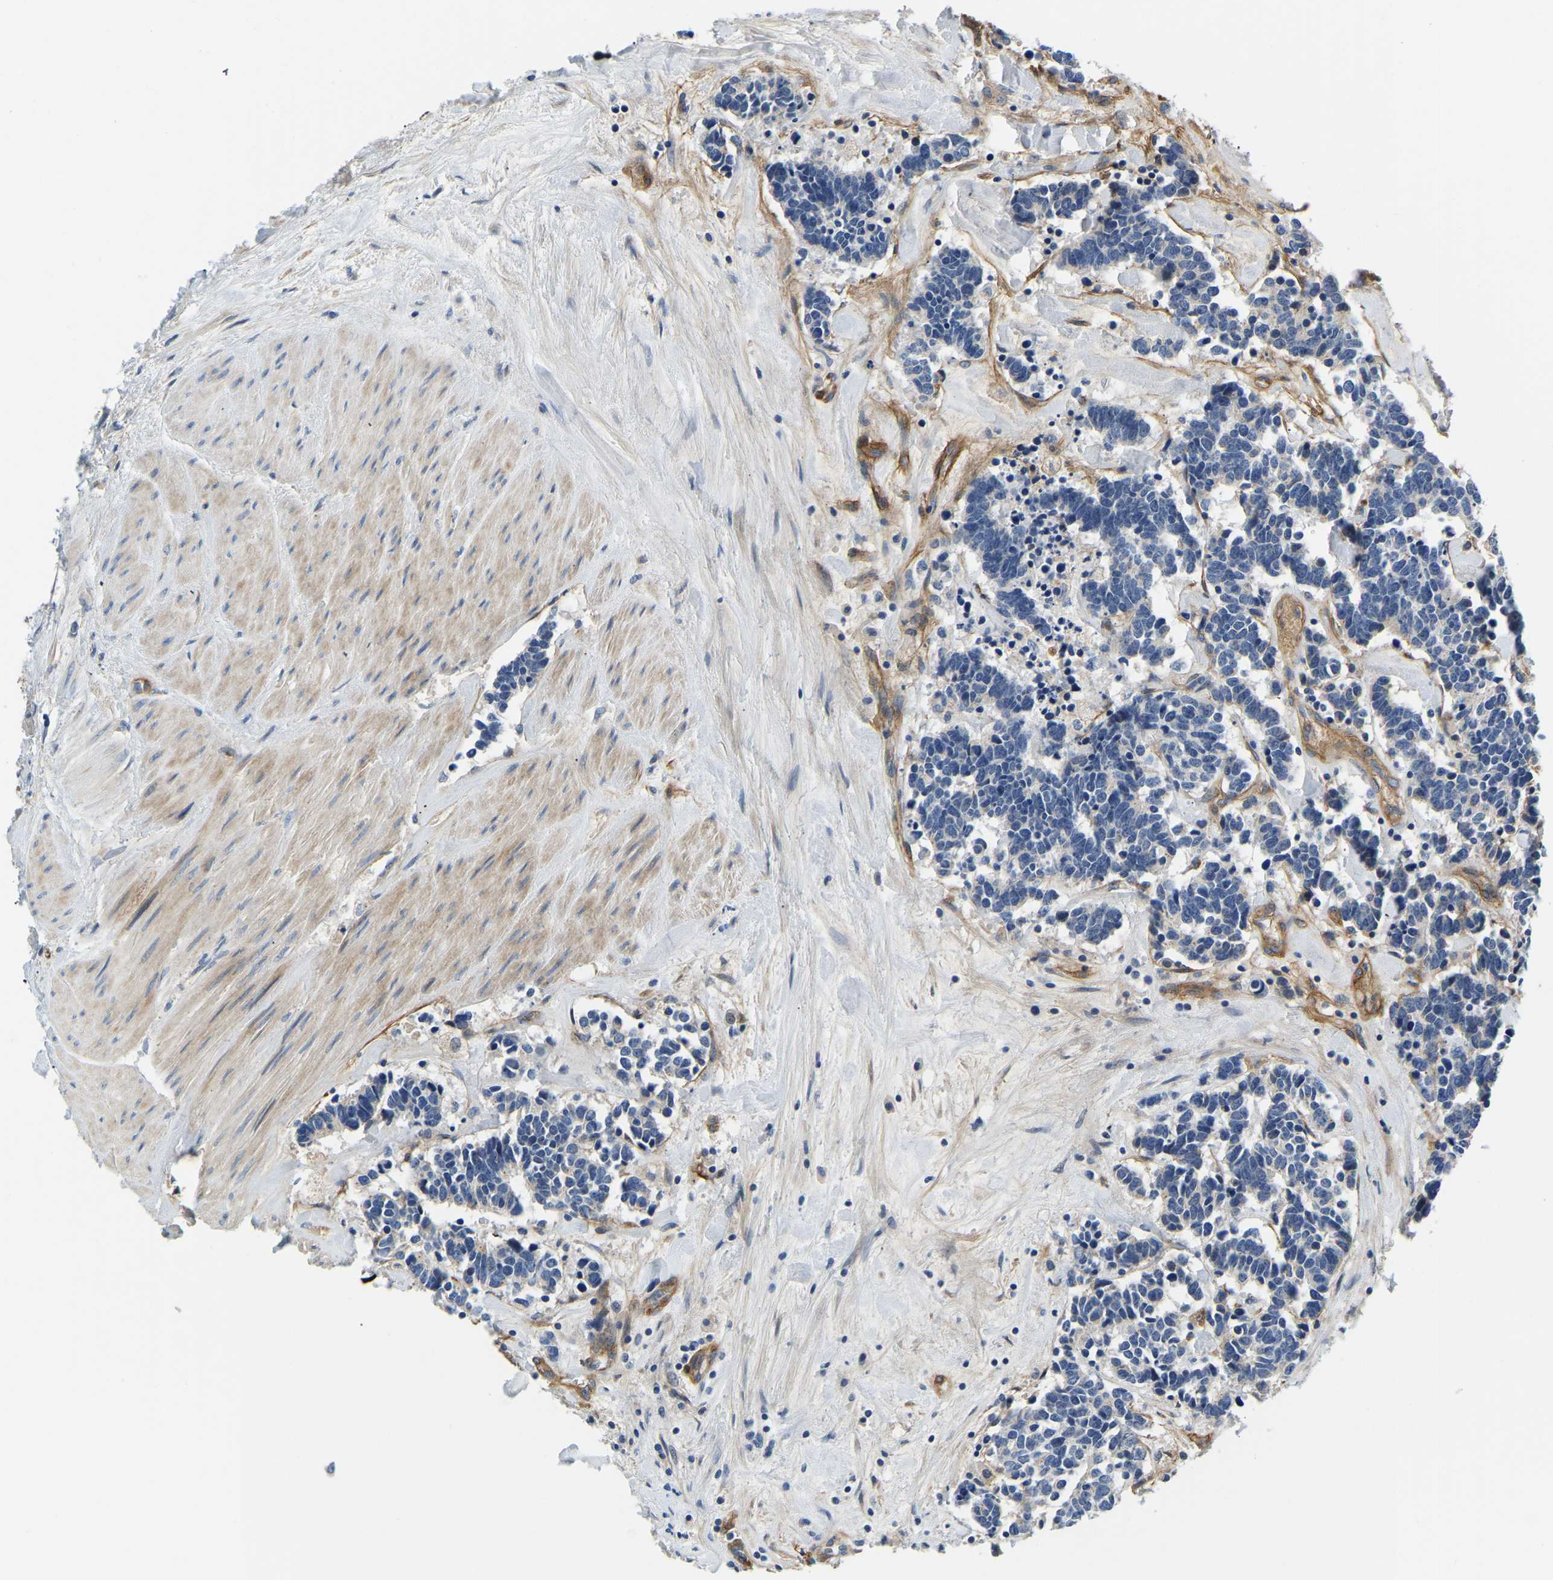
{"staining": {"intensity": "negative", "quantity": "none", "location": "none"}, "tissue": "carcinoid", "cell_type": "Tumor cells", "image_type": "cancer", "snomed": [{"axis": "morphology", "description": "Carcinoma, NOS"}, {"axis": "morphology", "description": "Carcinoid, malignant, NOS"}, {"axis": "topography", "description": "Urinary bladder"}], "caption": "IHC micrograph of neoplastic tissue: malignant carcinoid stained with DAB (3,3'-diaminobenzidine) exhibits no significant protein staining in tumor cells.", "gene": "LIAS", "patient": {"sex": "male", "age": 57}}